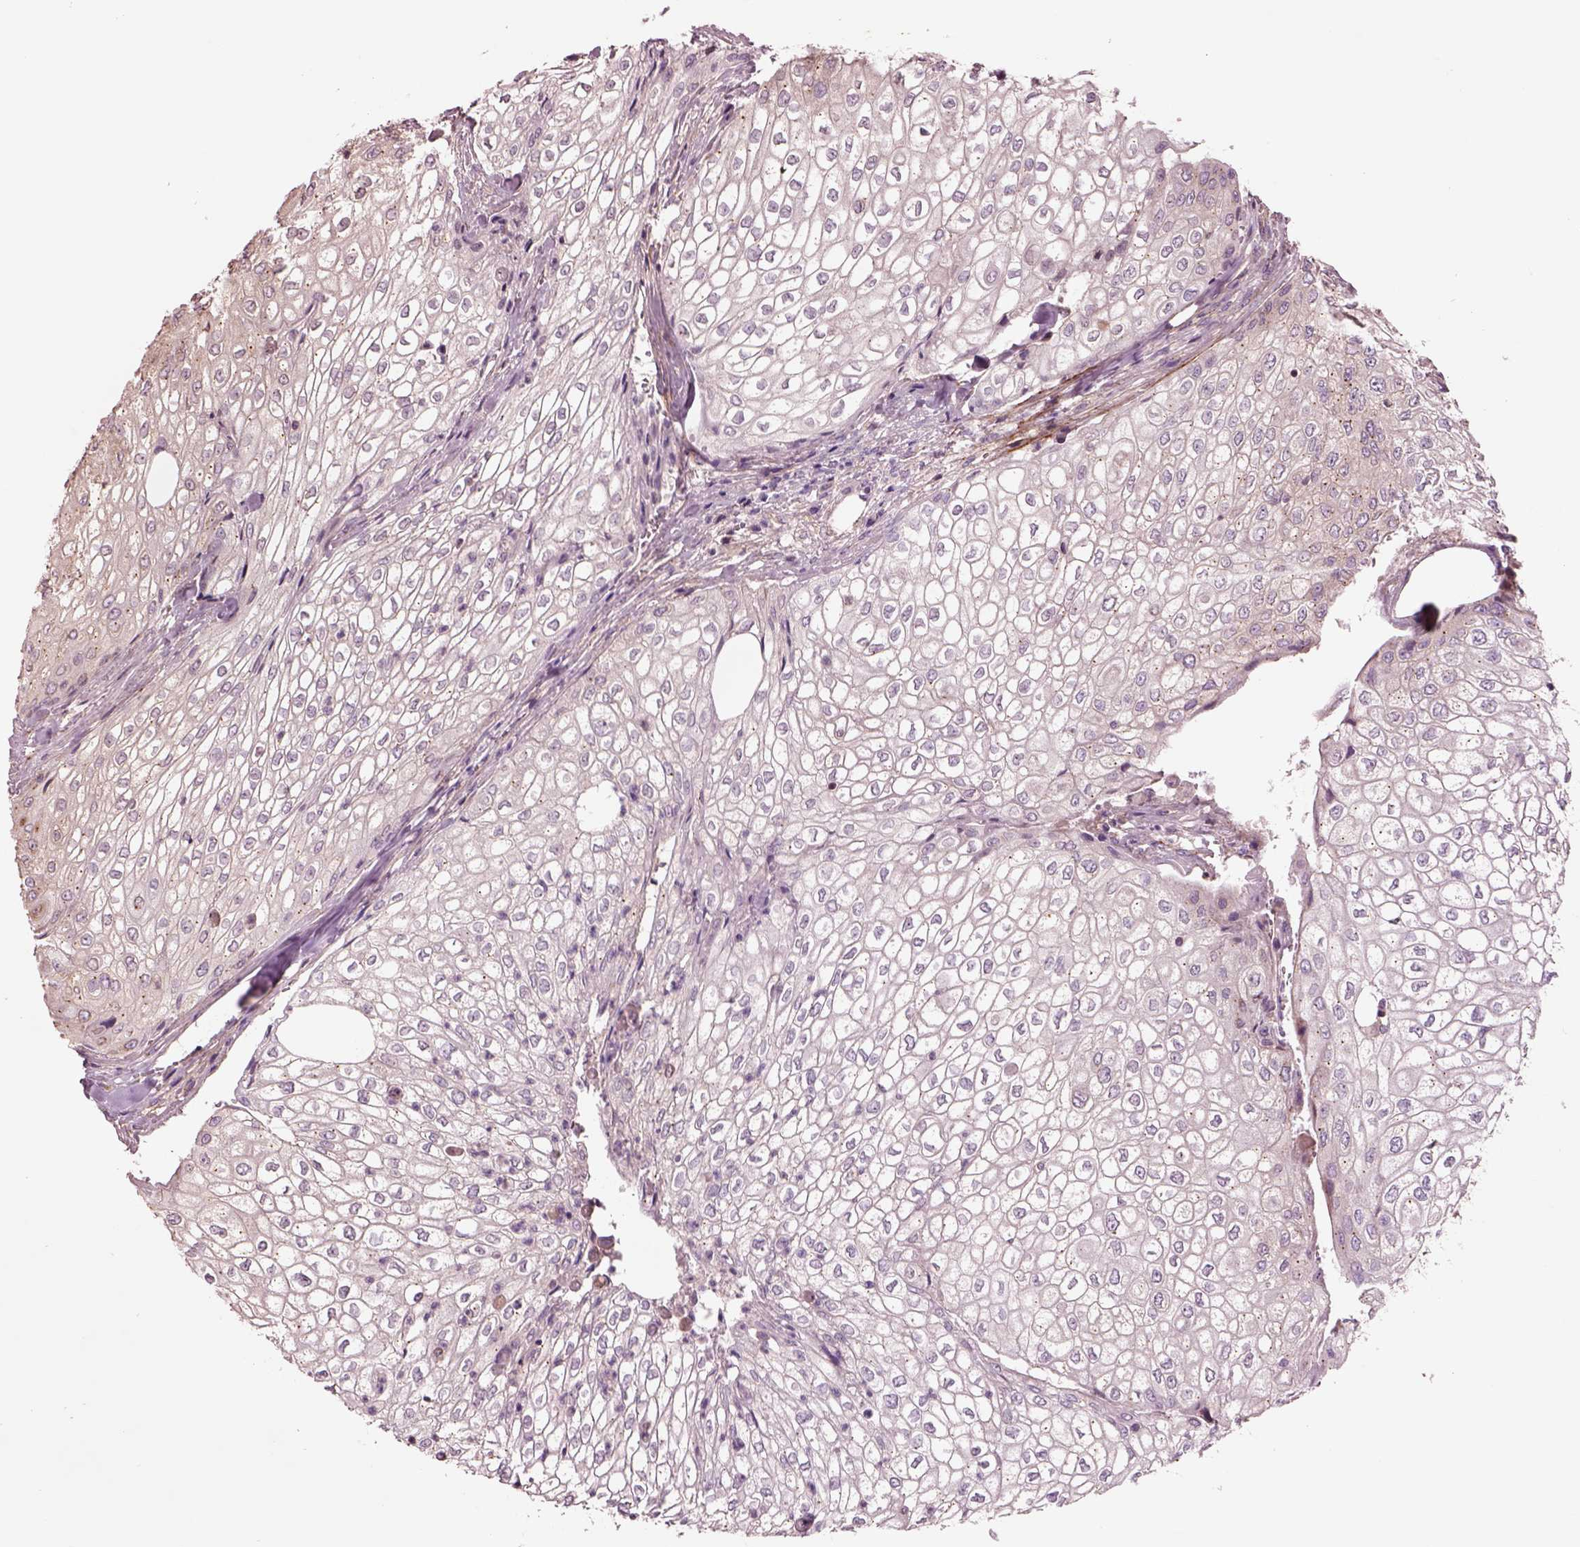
{"staining": {"intensity": "negative", "quantity": "none", "location": "none"}, "tissue": "urothelial cancer", "cell_type": "Tumor cells", "image_type": "cancer", "snomed": [{"axis": "morphology", "description": "Urothelial carcinoma, High grade"}, {"axis": "topography", "description": "Urinary bladder"}], "caption": "Micrograph shows no protein expression in tumor cells of urothelial cancer tissue. (DAB (3,3'-diaminobenzidine) immunohistochemistry, high magnification).", "gene": "SEC23A", "patient": {"sex": "male", "age": 62}}